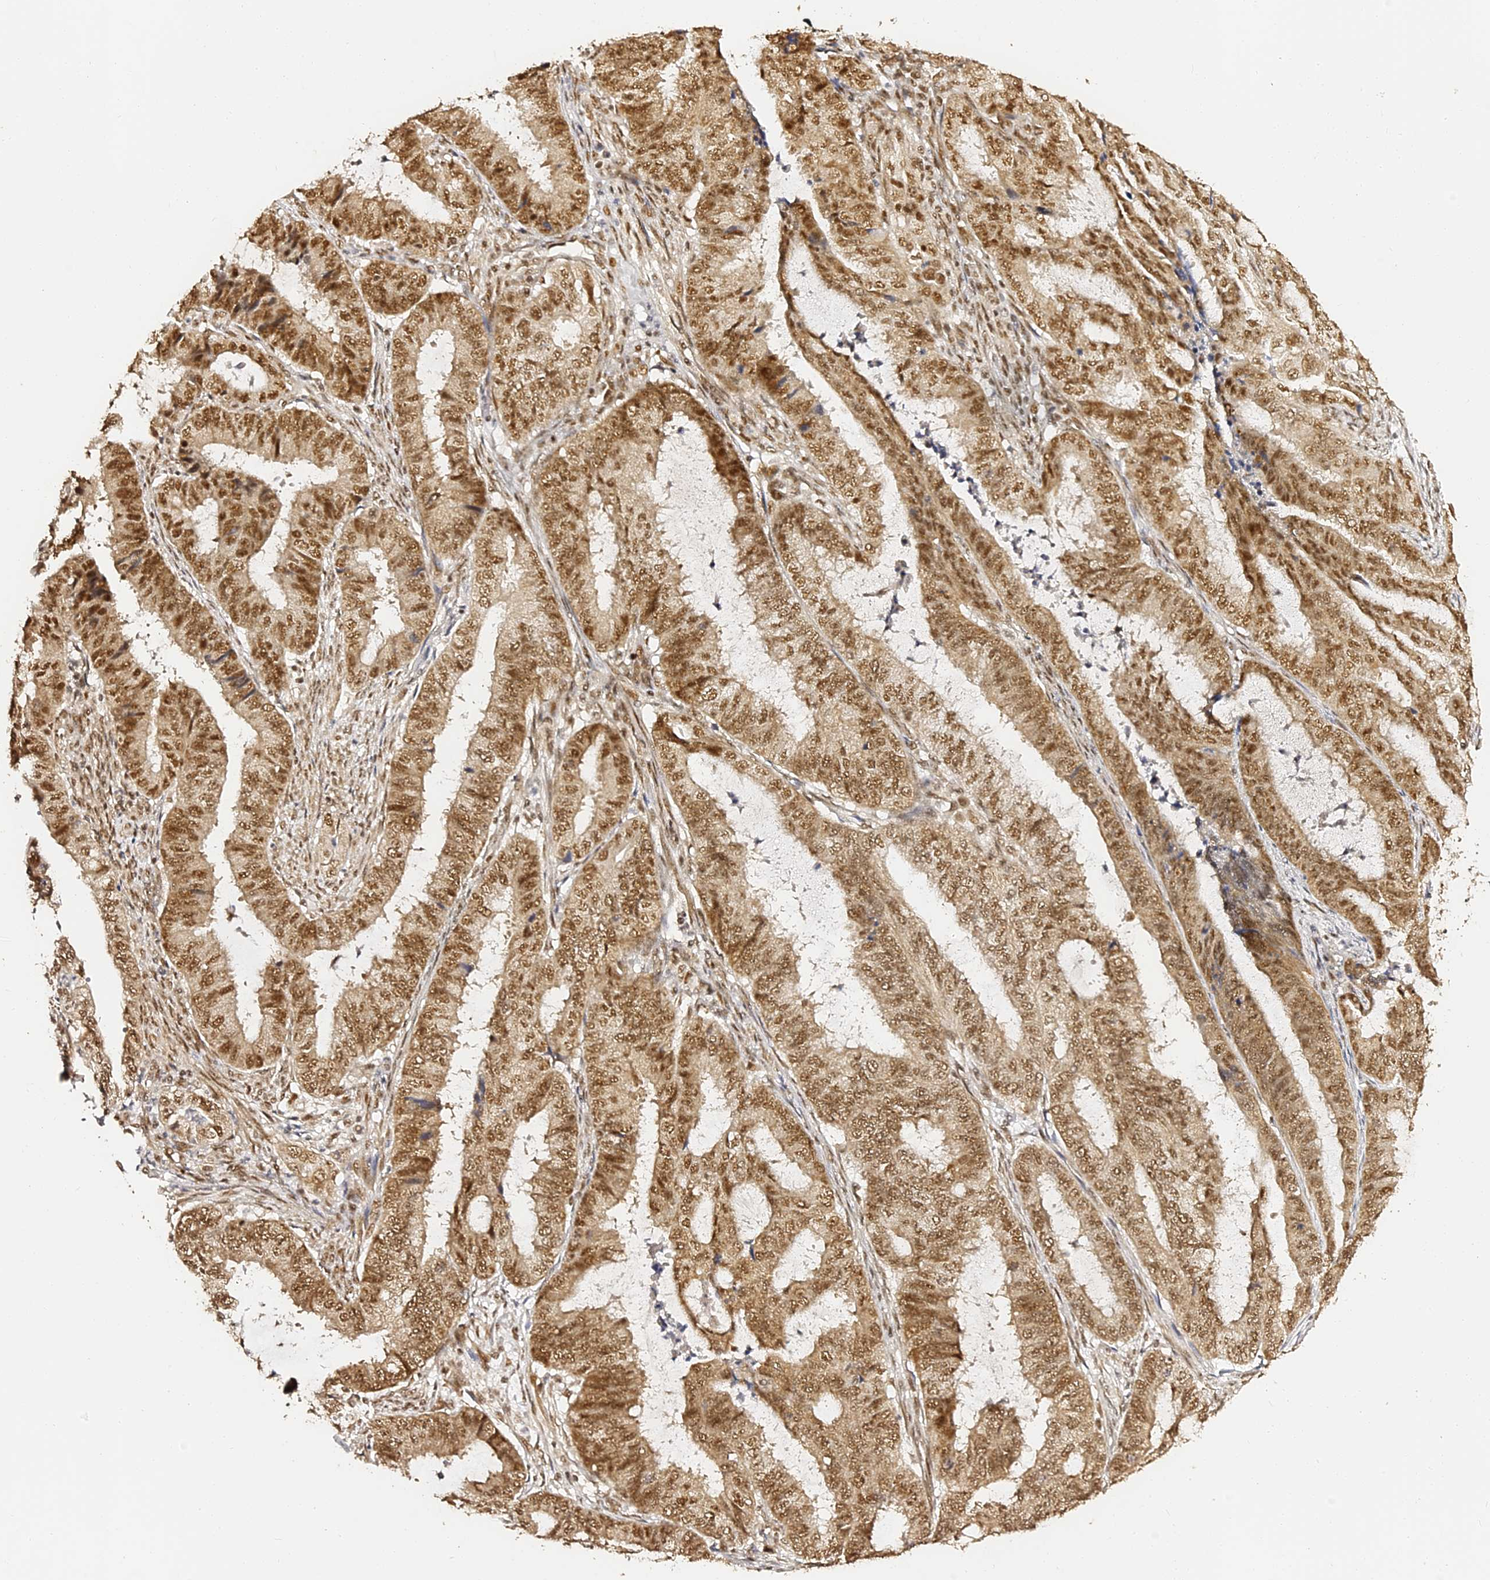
{"staining": {"intensity": "moderate", "quantity": ">75%", "location": "cytoplasmic/membranous,nuclear"}, "tissue": "endometrial cancer", "cell_type": "Tumor cells", "image_type": "cancer", "snomed": [{"axis": "morphology", "description": "Adenocarcinoma, NOS"}, {"axis": "topography", "description": "Endometrium"}], "caption": "This photomicrograph displays adenocarcinoma (endometrial) stained with IHC to label a protein in brown. The cytoplasmic/membranous and nuclear of tumor cells show moderate positivity for the protein. Nuclei are counter-stained blue.", "gene": "MCRS1", "patient": {"sex": "female", "age": 51}}